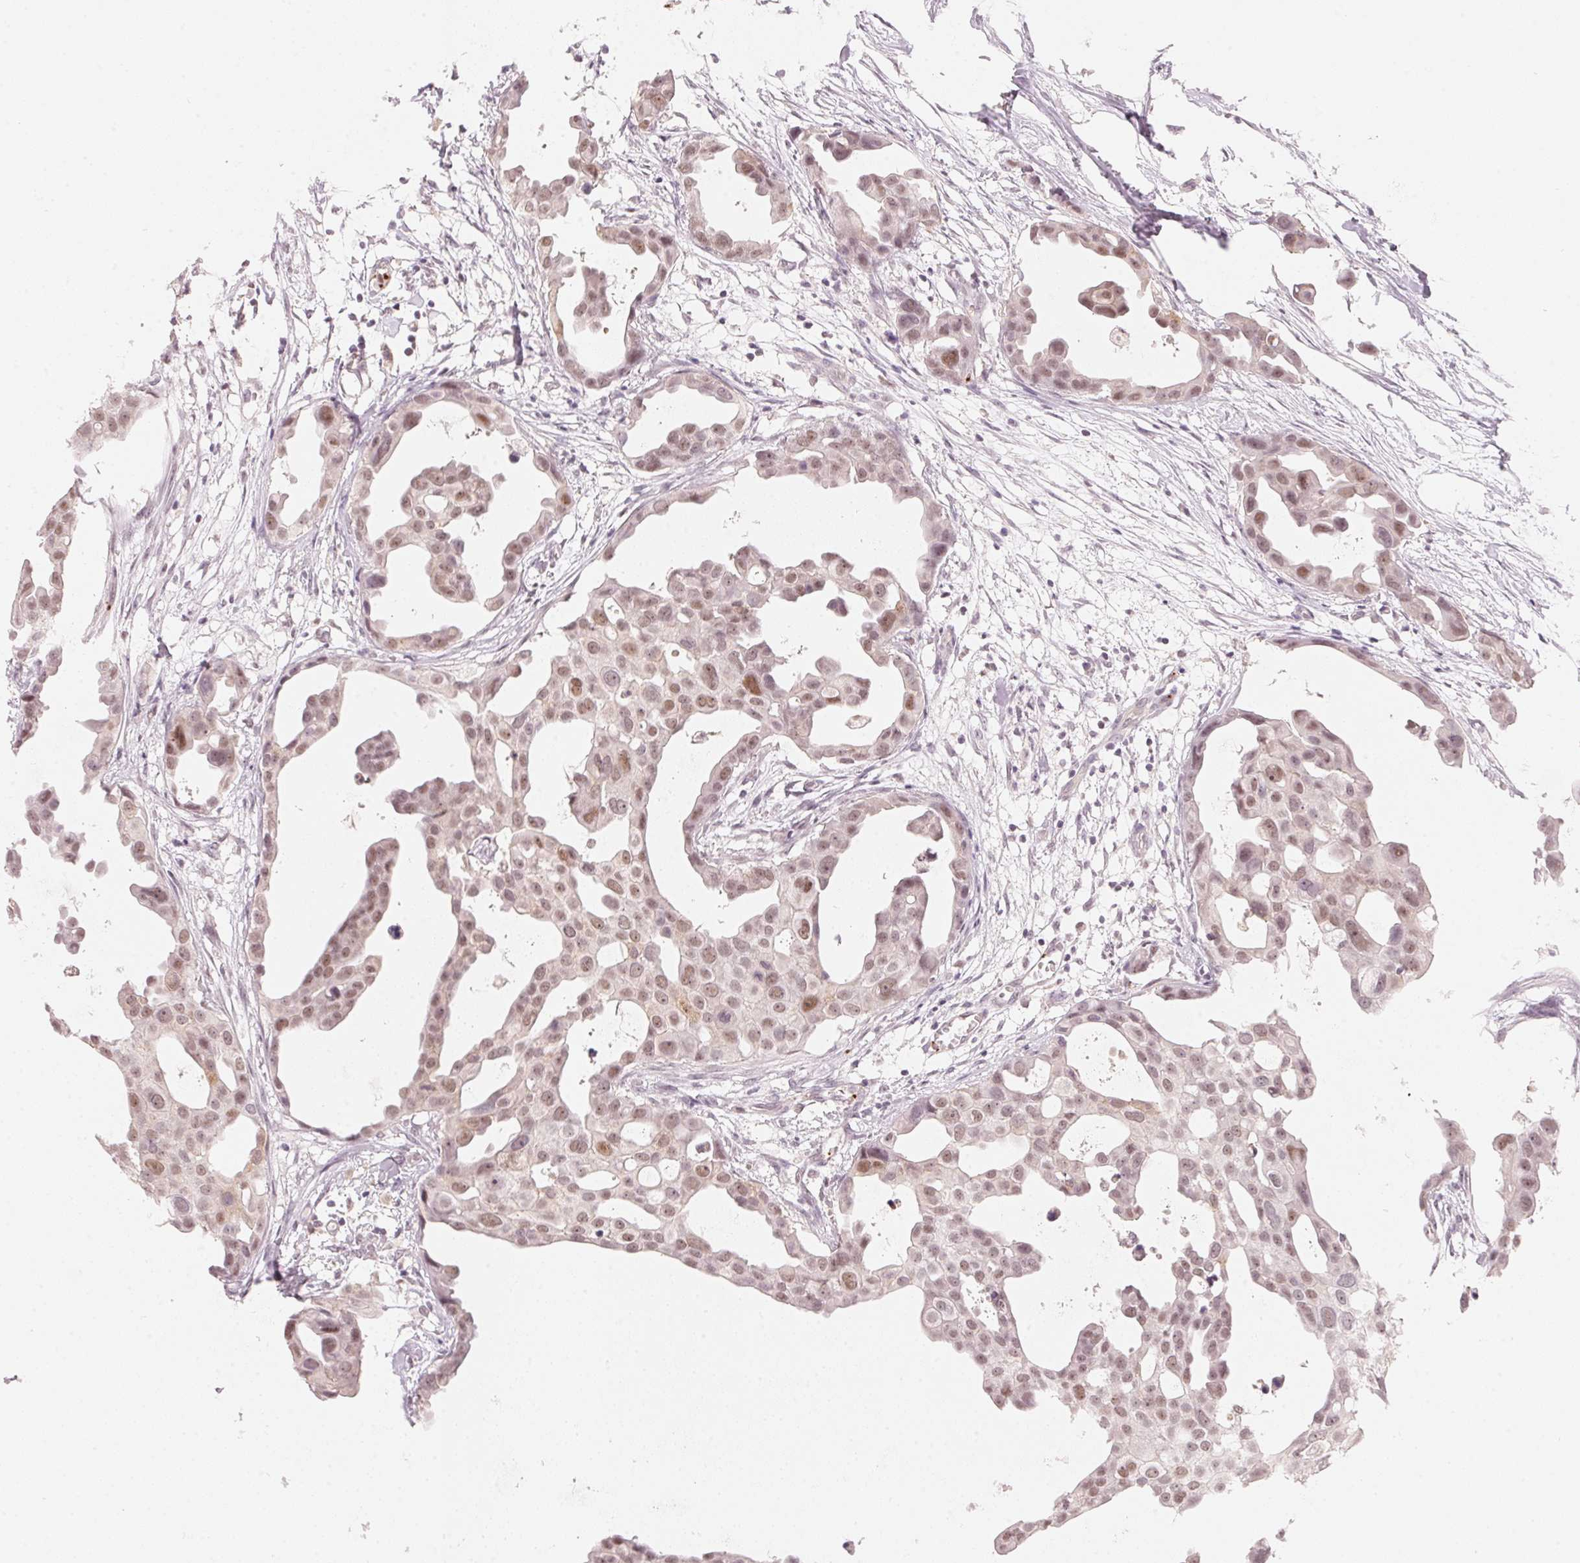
{"staining": {"intensity": "moderate", "quantity": ">75%", "location": "nuclear"}, "tissue": "breast cancer", "cell_type": "Tumor cells", "image_type": "cancer", "snomed": [{"axis": "morphology", "description": "Duct carcinoma"}, {"axis": "topography", "description": "Breast"}], "caption": "Protein staining of infiltrating ductal carcinoma (breast) tissue demonstrates moderate nuclear expression in about >75% of tumor cells.", "gene": "ARHGAP22", "patient": {"sex": "female", "age": 38}}